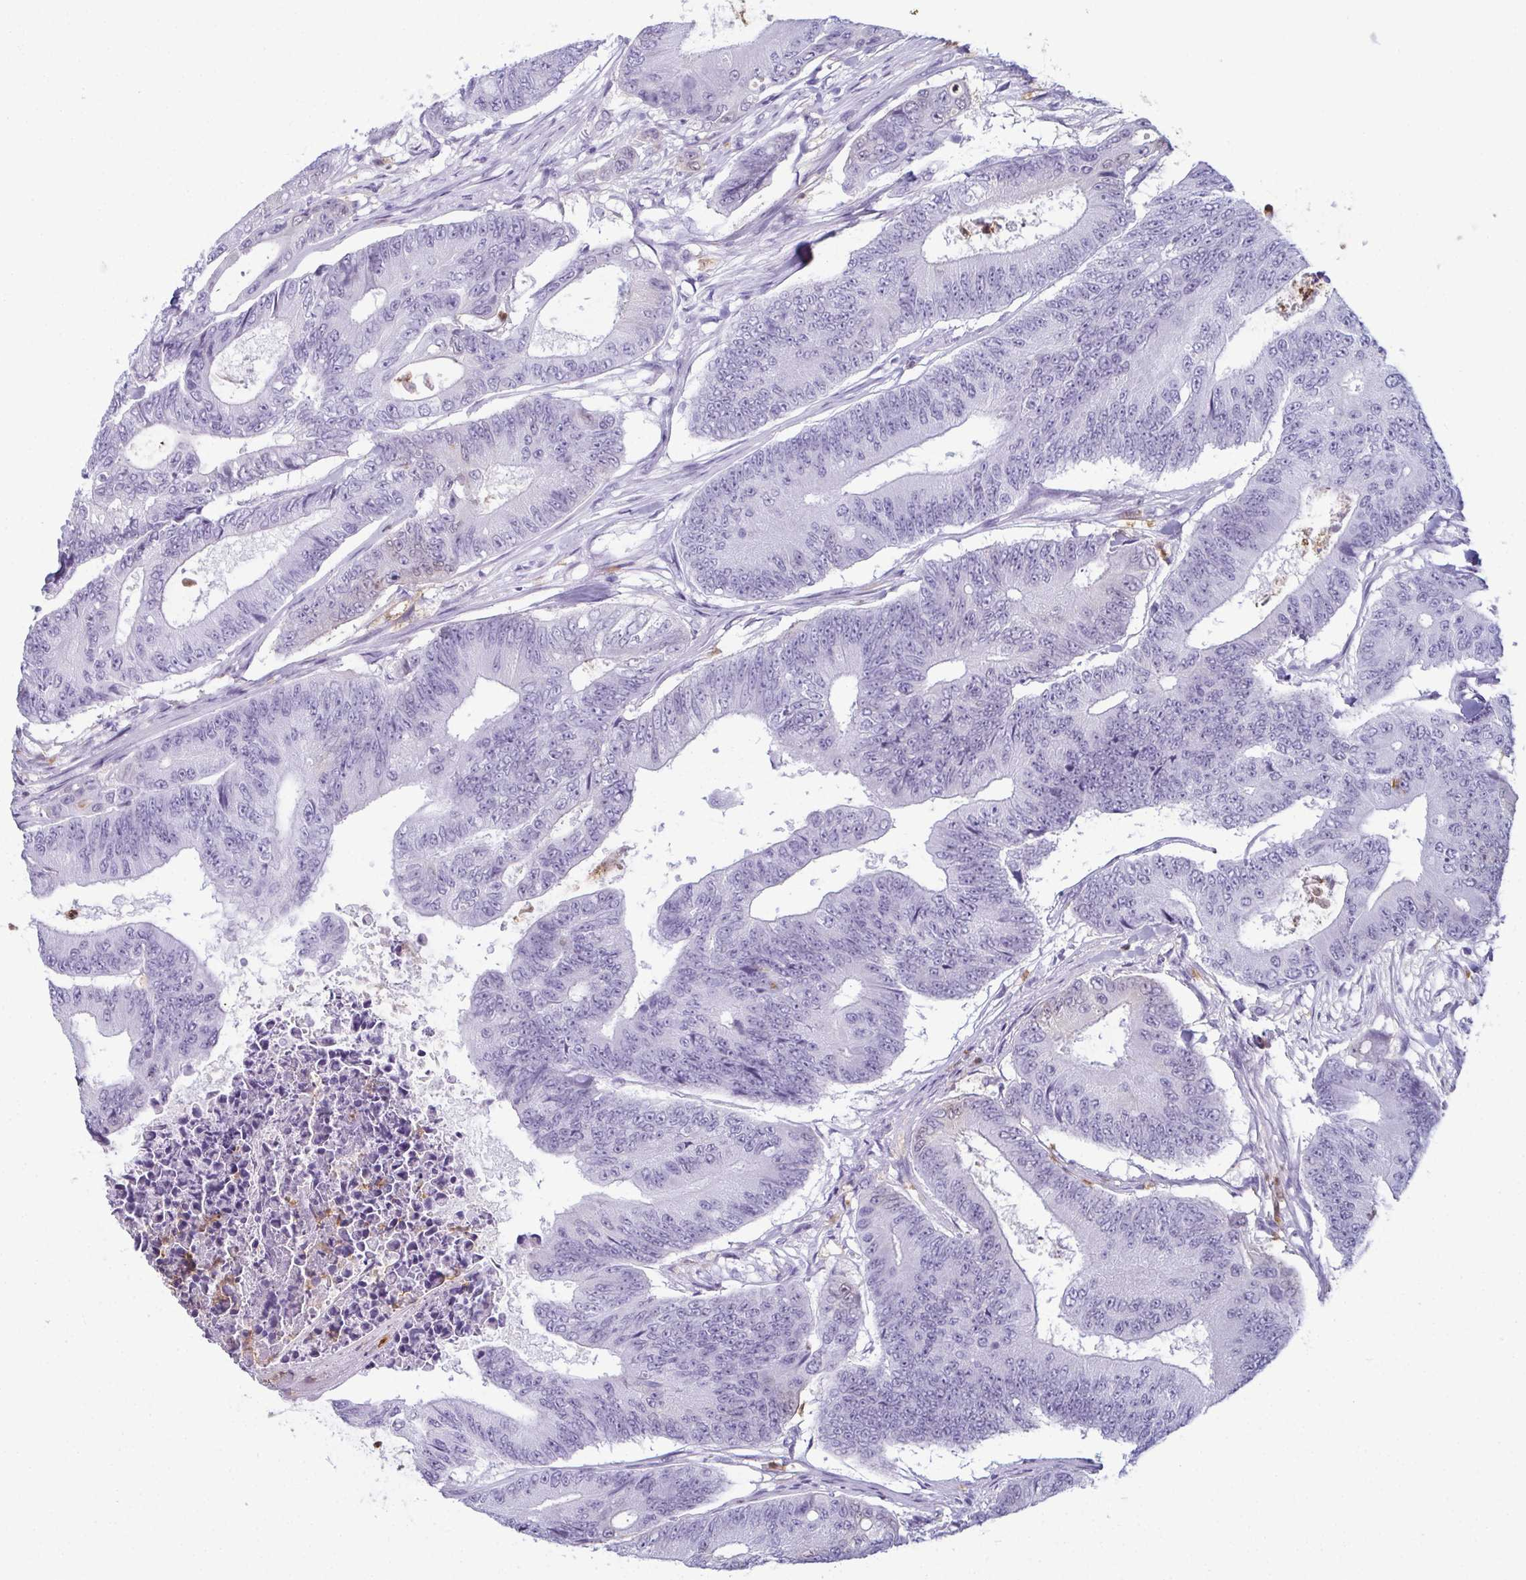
{"staining": {"intensity": "negative", "quantity": "none", "location": "none"}, "tissue": "colorectal cancer", "cell_type": "Tumor cells", "image_type": "cancer", "snomed": [{"axis": "morphology", "description": "Adenocarcinoma, NOS"}, {"axis": "topography", "description": "Colon"}], "caption": "Image shows no significant protein positivity in tumor cells of colorectal cancer.", "gene": "CDA", "patient": {"sex": "female", "age": 48}}